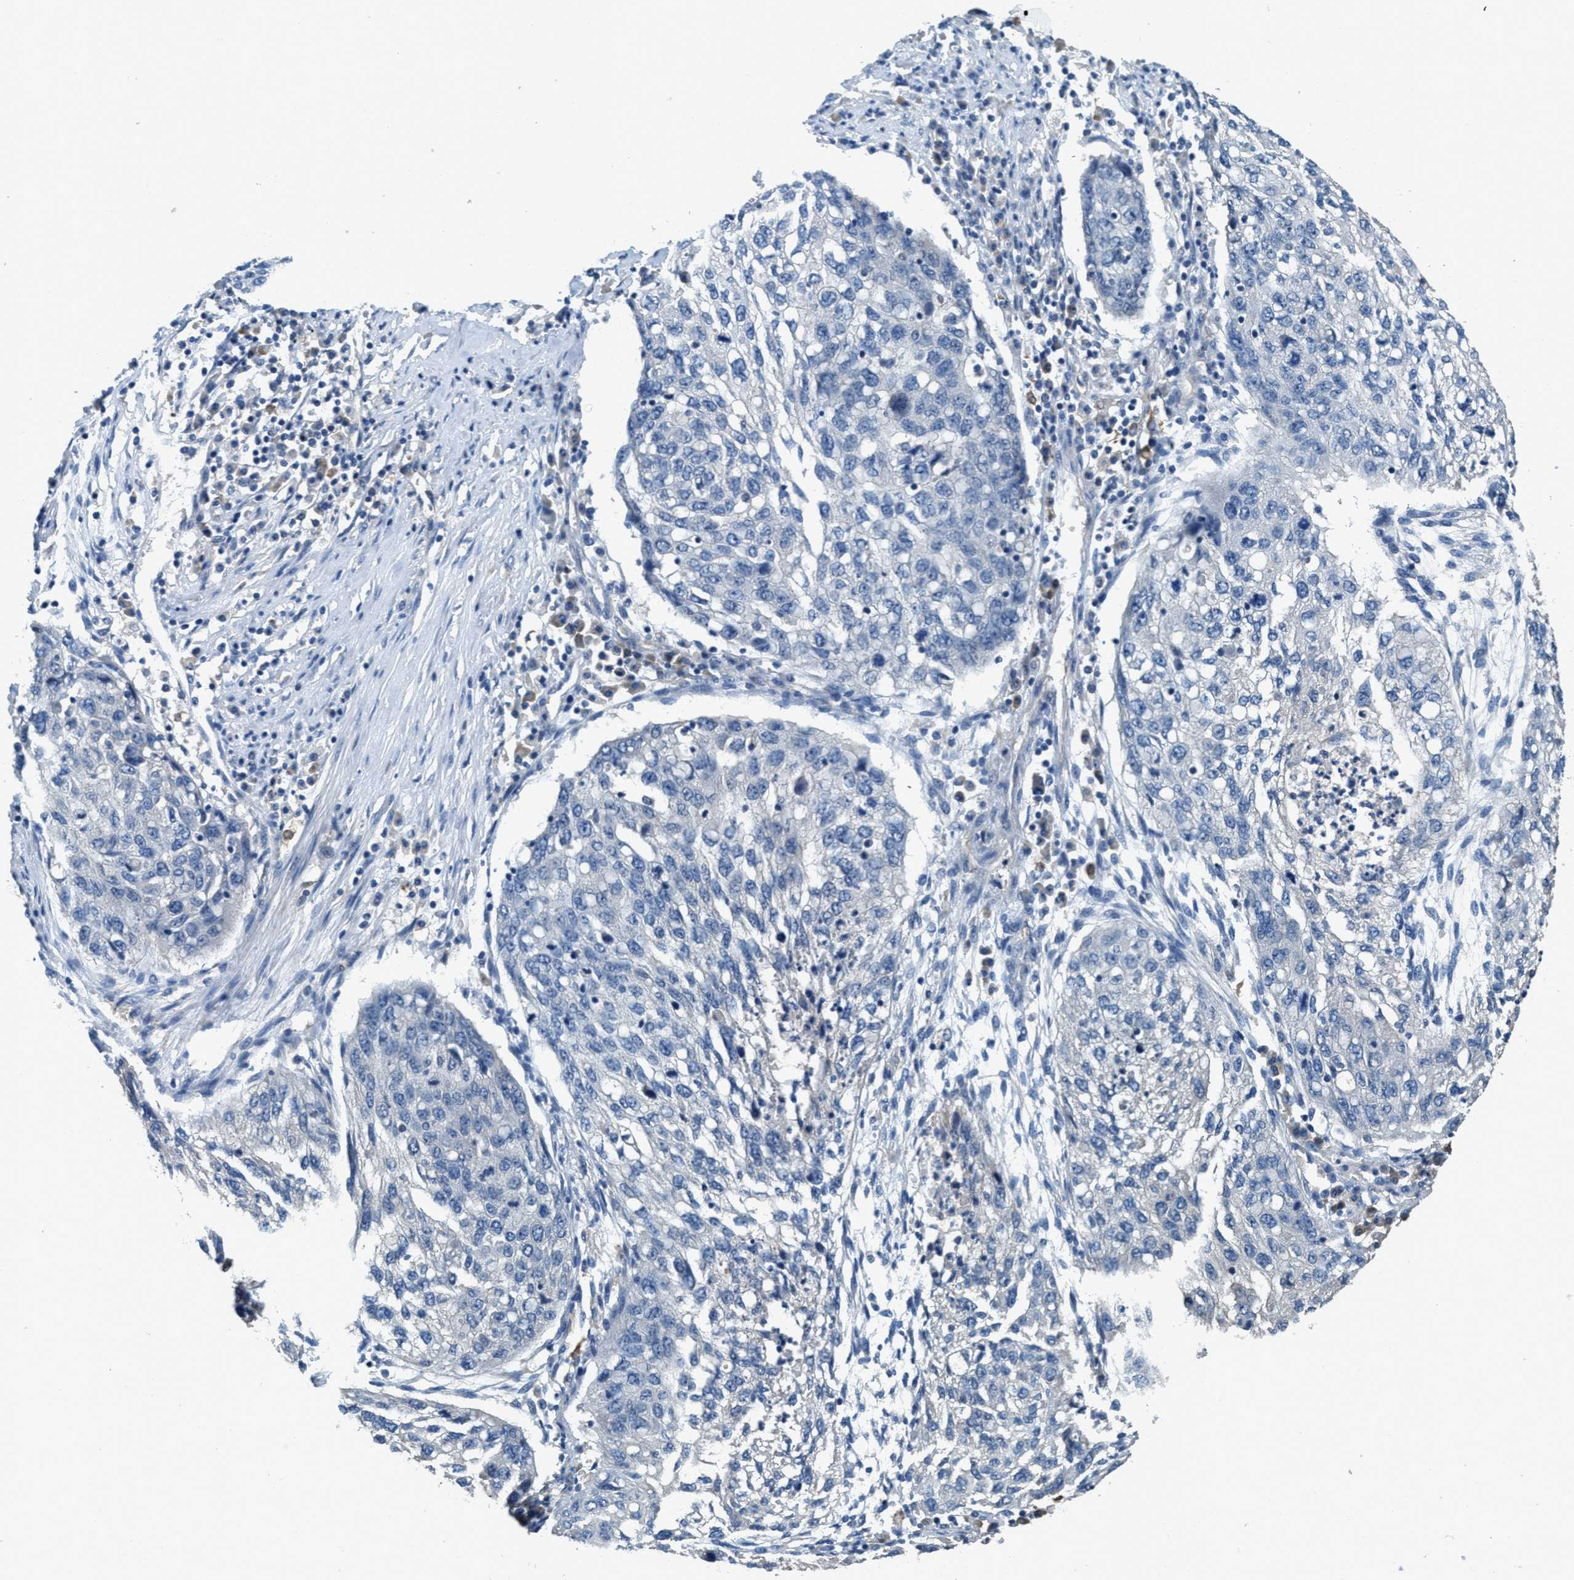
{"staining": {"intensity": "negative", "quantity": "none", "location": "none"}, "tissue": "lung cancer", "cell_type": "Tumor cells", "image_type": "cancer", "snomed": [{"axis": "morphology", "description": "Squamous cell carcinoma, NOS"}, {"axis": "topography", "description": "Lung"}], "caption": "Micrograph shows no protein staining in tumor cells of lung cancer tissue.", "gene": "DGKE", "patient": {"sex": "female", "age": 63}}